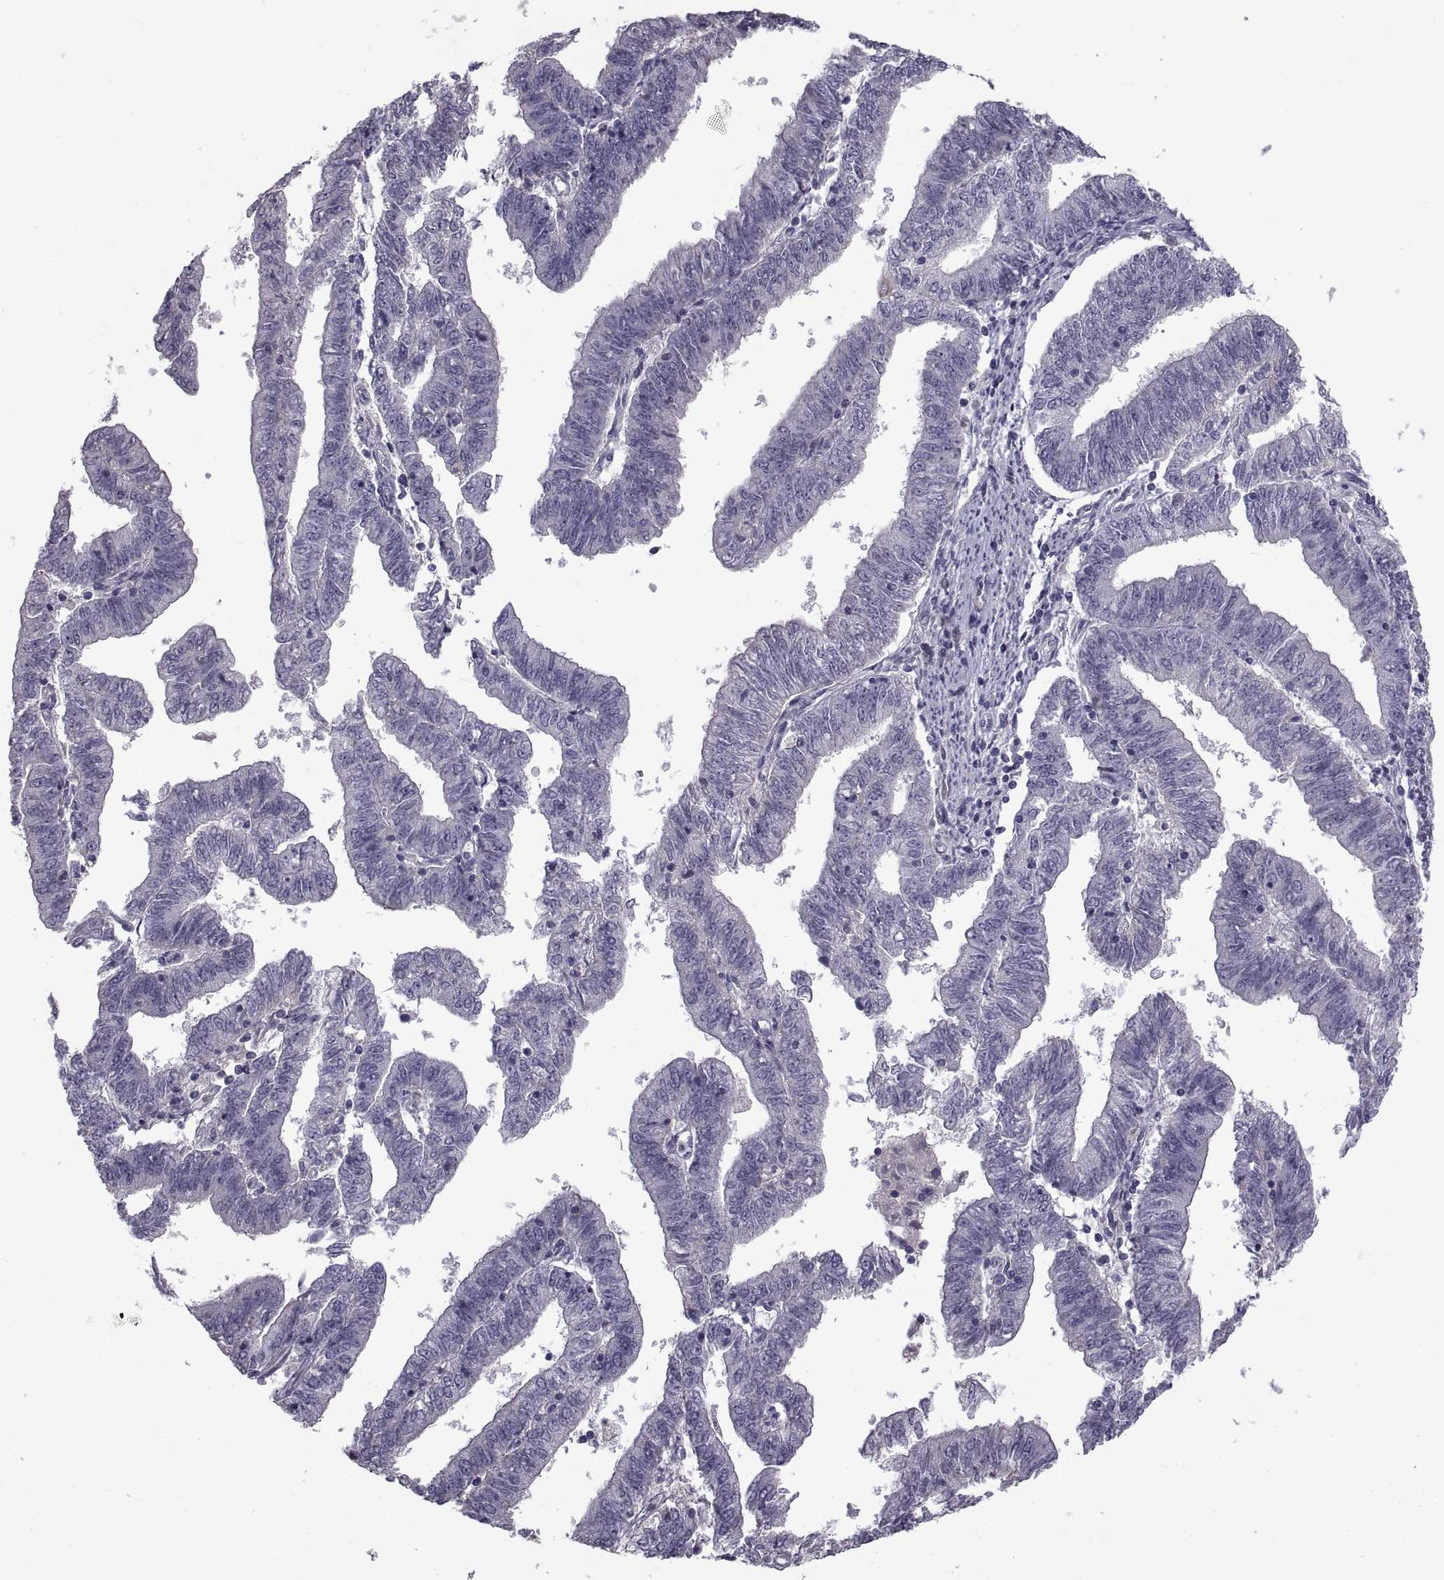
{"staining": {"intensity": "negative", "quantity": "none", "location": "none"}, "tissue": "endometrial cancer", "cell_type": "Tumor cells", "image_type": "cancer", "snomed": [{"axis": "morphology", "description": "Adenocarcinoma, NOS"}, {"axis": "topography", "description": "Endometrium"}], "caption": "Protein analysis of endometrial cancer demonstrates no significant expression in tumor cells.", "gene": "NPTX2", "patient": {"sex": "female", "age": 82}}